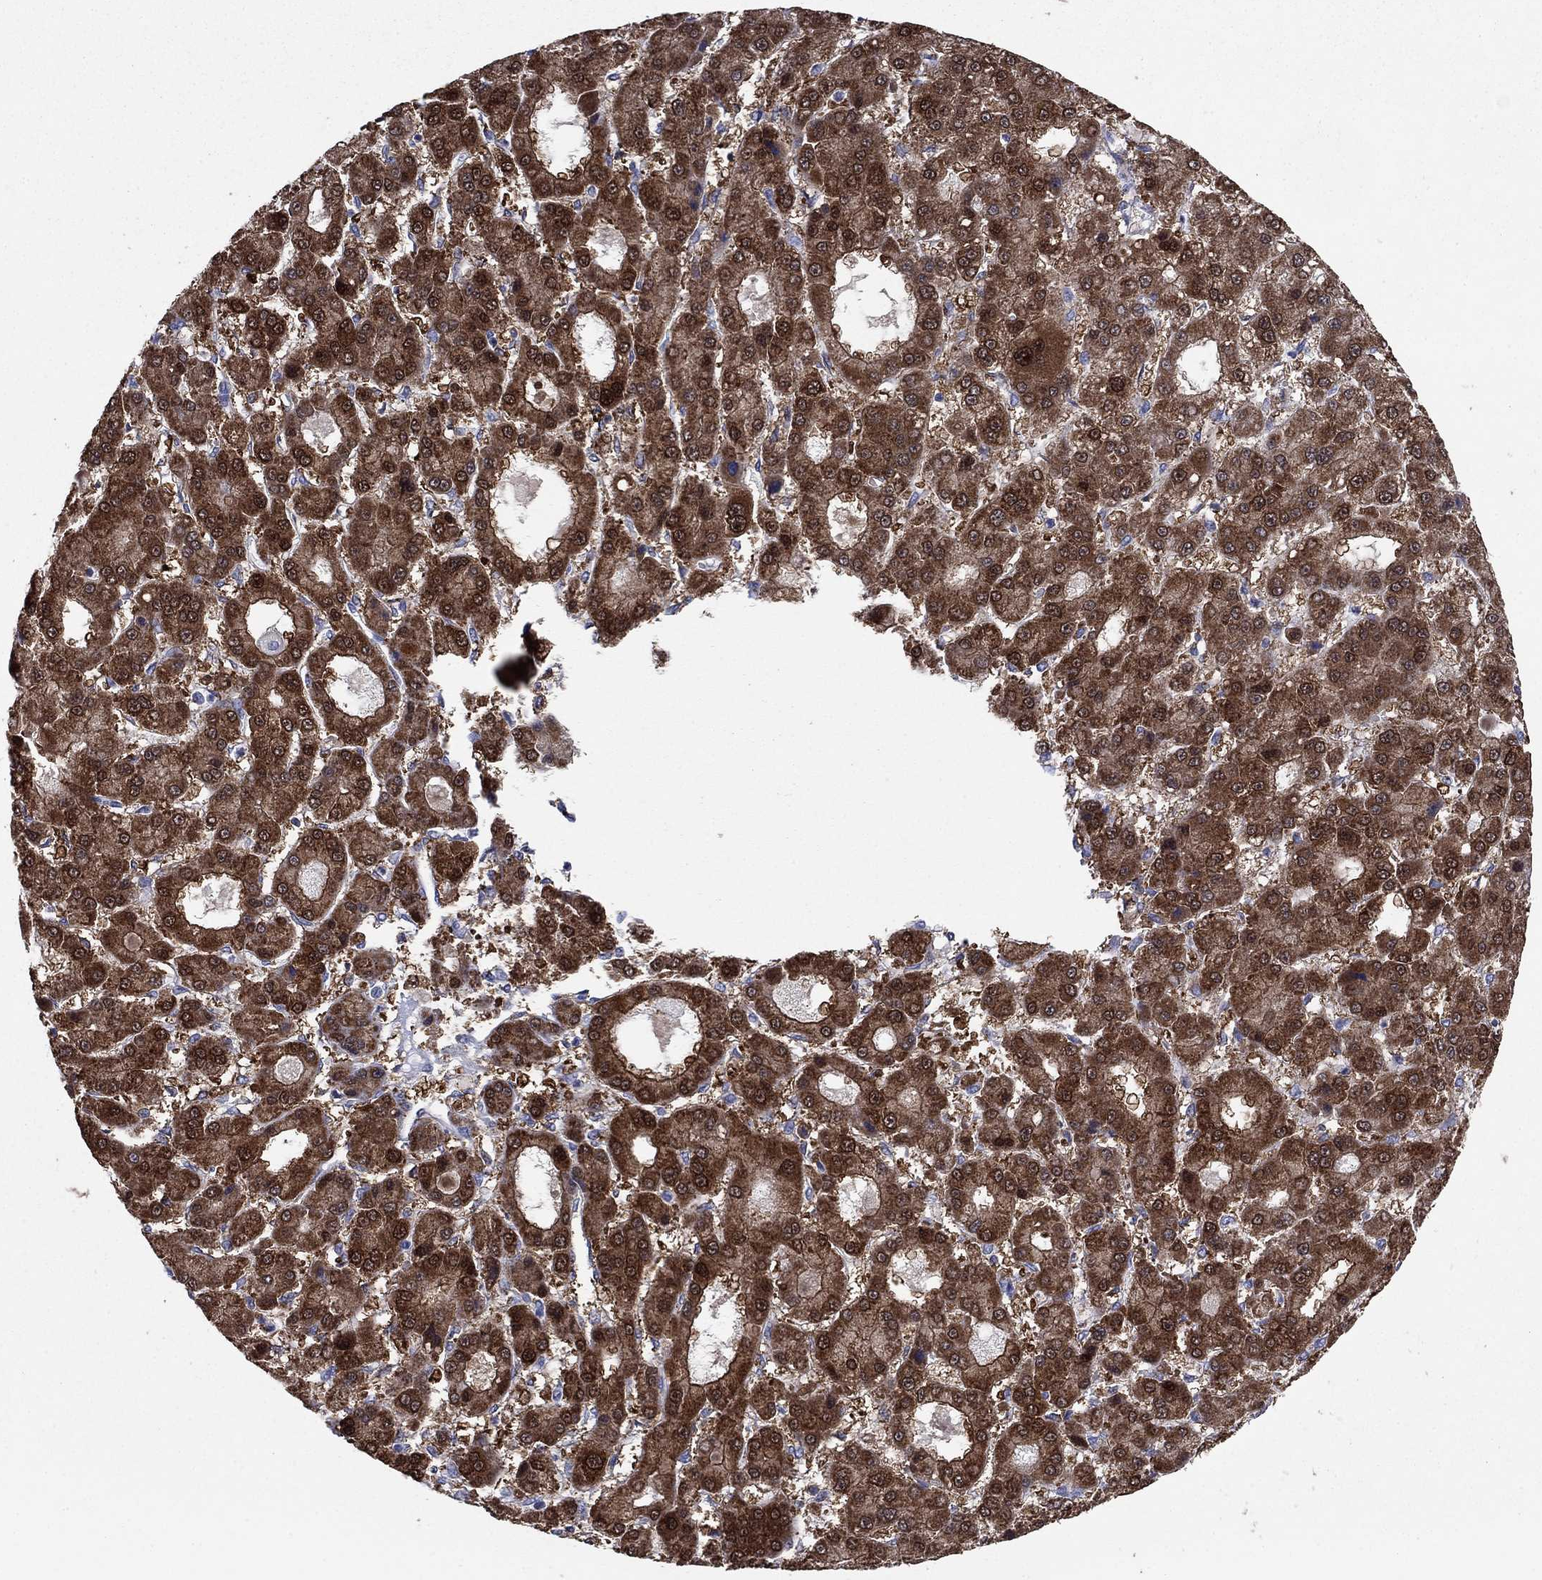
{"staining": {"intensity": "strong", "quantity": "25%-75%", "location": "cytoplasmic/membranous"}, "tissue": "liver cancer", "cell_type": "Tumor cells", "image_type": "cancer", "snomed": [{"axis": "morphology", "description": "Carcinoma, Hepatocellular, NOS"}, {"axis": "topography", "description": "Liver"}], "caption": "Human hepatocellular carcinoma (liver) stained with a protein marker demonstrates strong staining in tumor cells.", "gene": "GRHPR", "patient": {"sex": "male", "age": 70}}